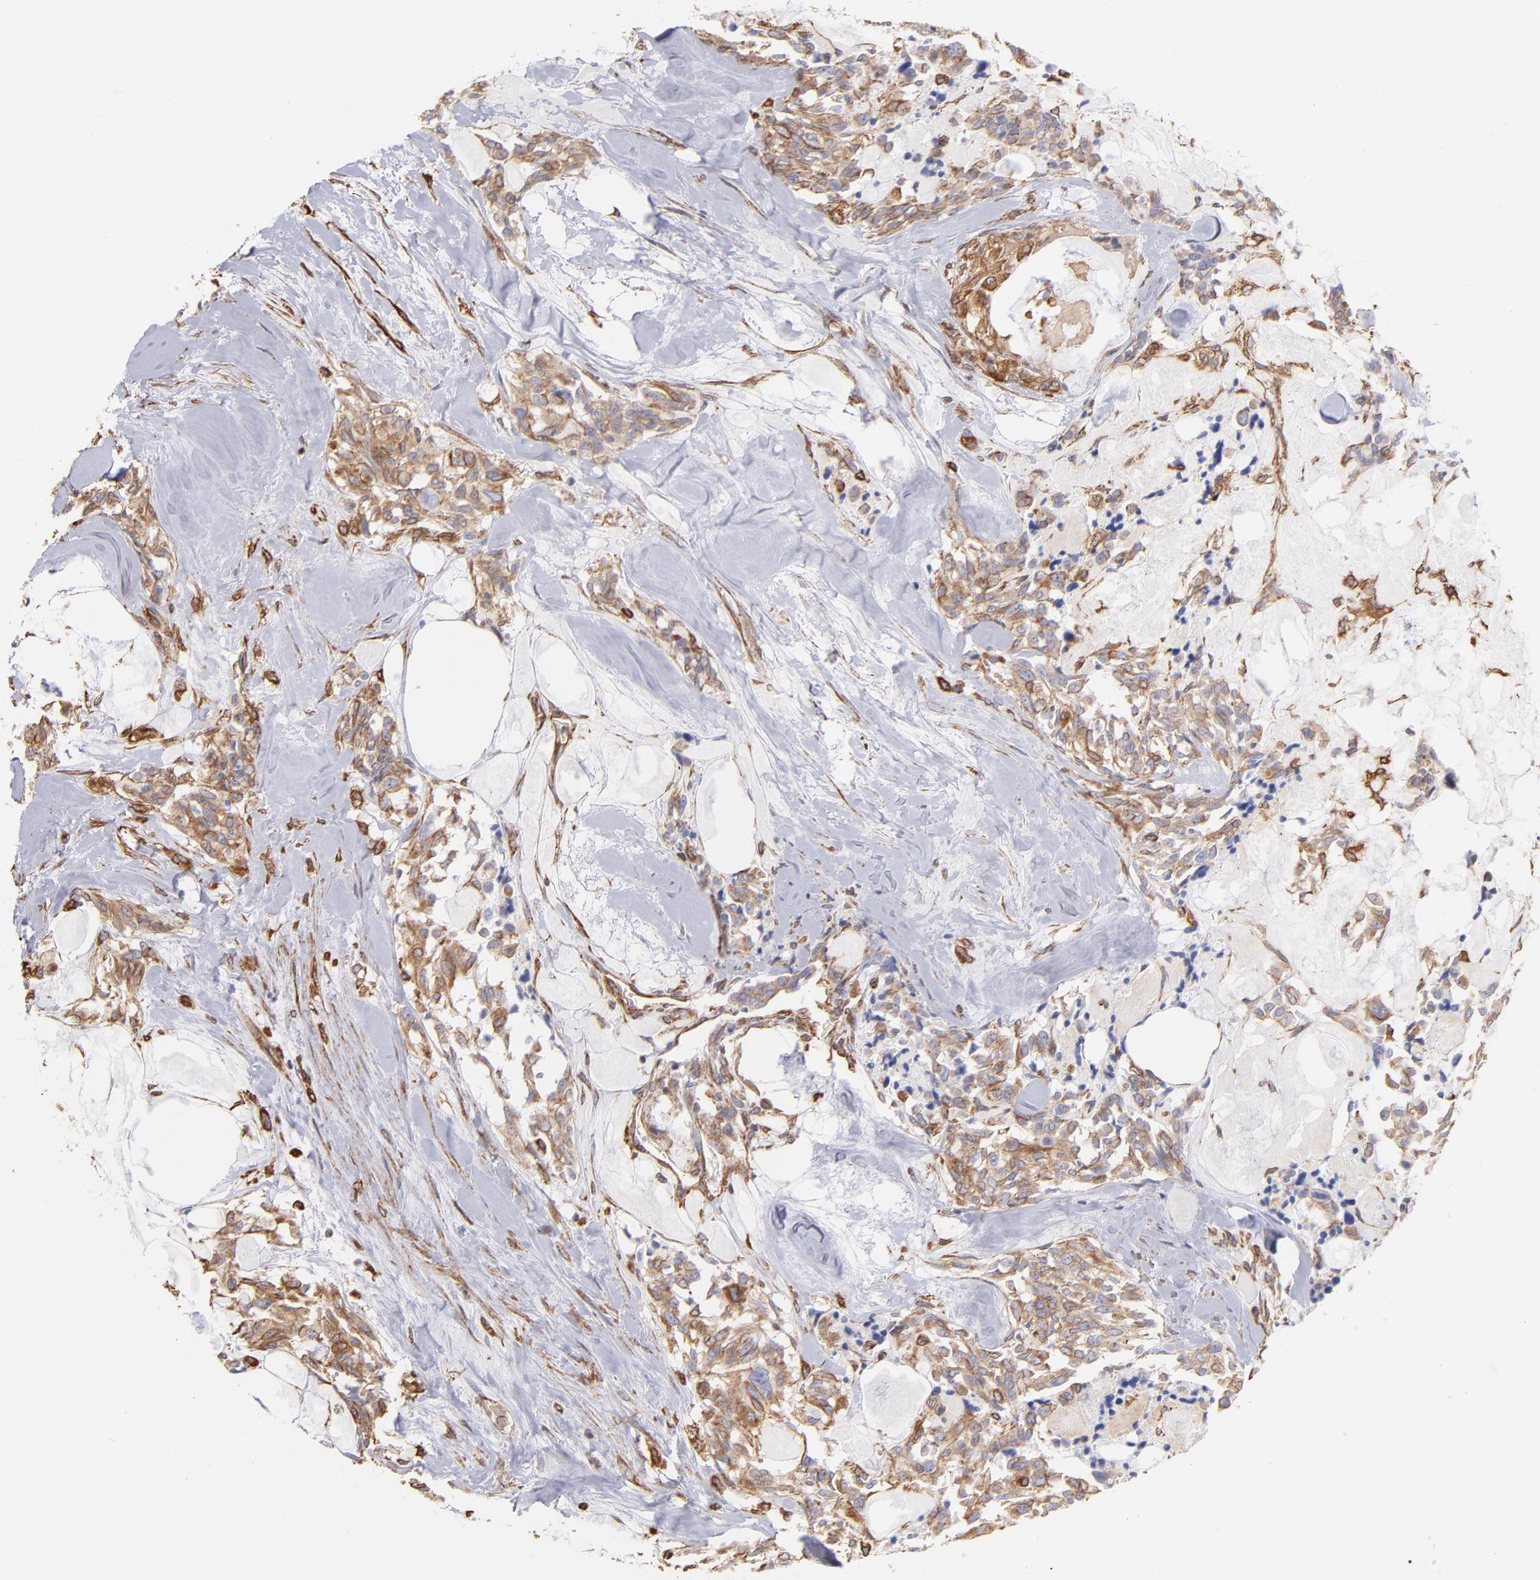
{"staining": {"intensity": "moderate", "quantity": ">75%", "location": "cytoplasmic/membranous"}, "tissue": "thyroid cancer", "cell_type": "Tumor cells", "image_type": "cancer", "snomed": [{"axis": "morphology", "description": "Carcinoma, NOS"}, {"axis": "morphology", "description": "Carcinoid, malignant, NOS"}, {"axis": "topography", "description": "Thyroid gland"}], "caption": "Thyroid cancer tissue demonstrates moderate cytoplasmic/membranous positivity in about >75% of tumor cells", "gene": "PLEC", "patient": {"sex": "male", "age": 33}}